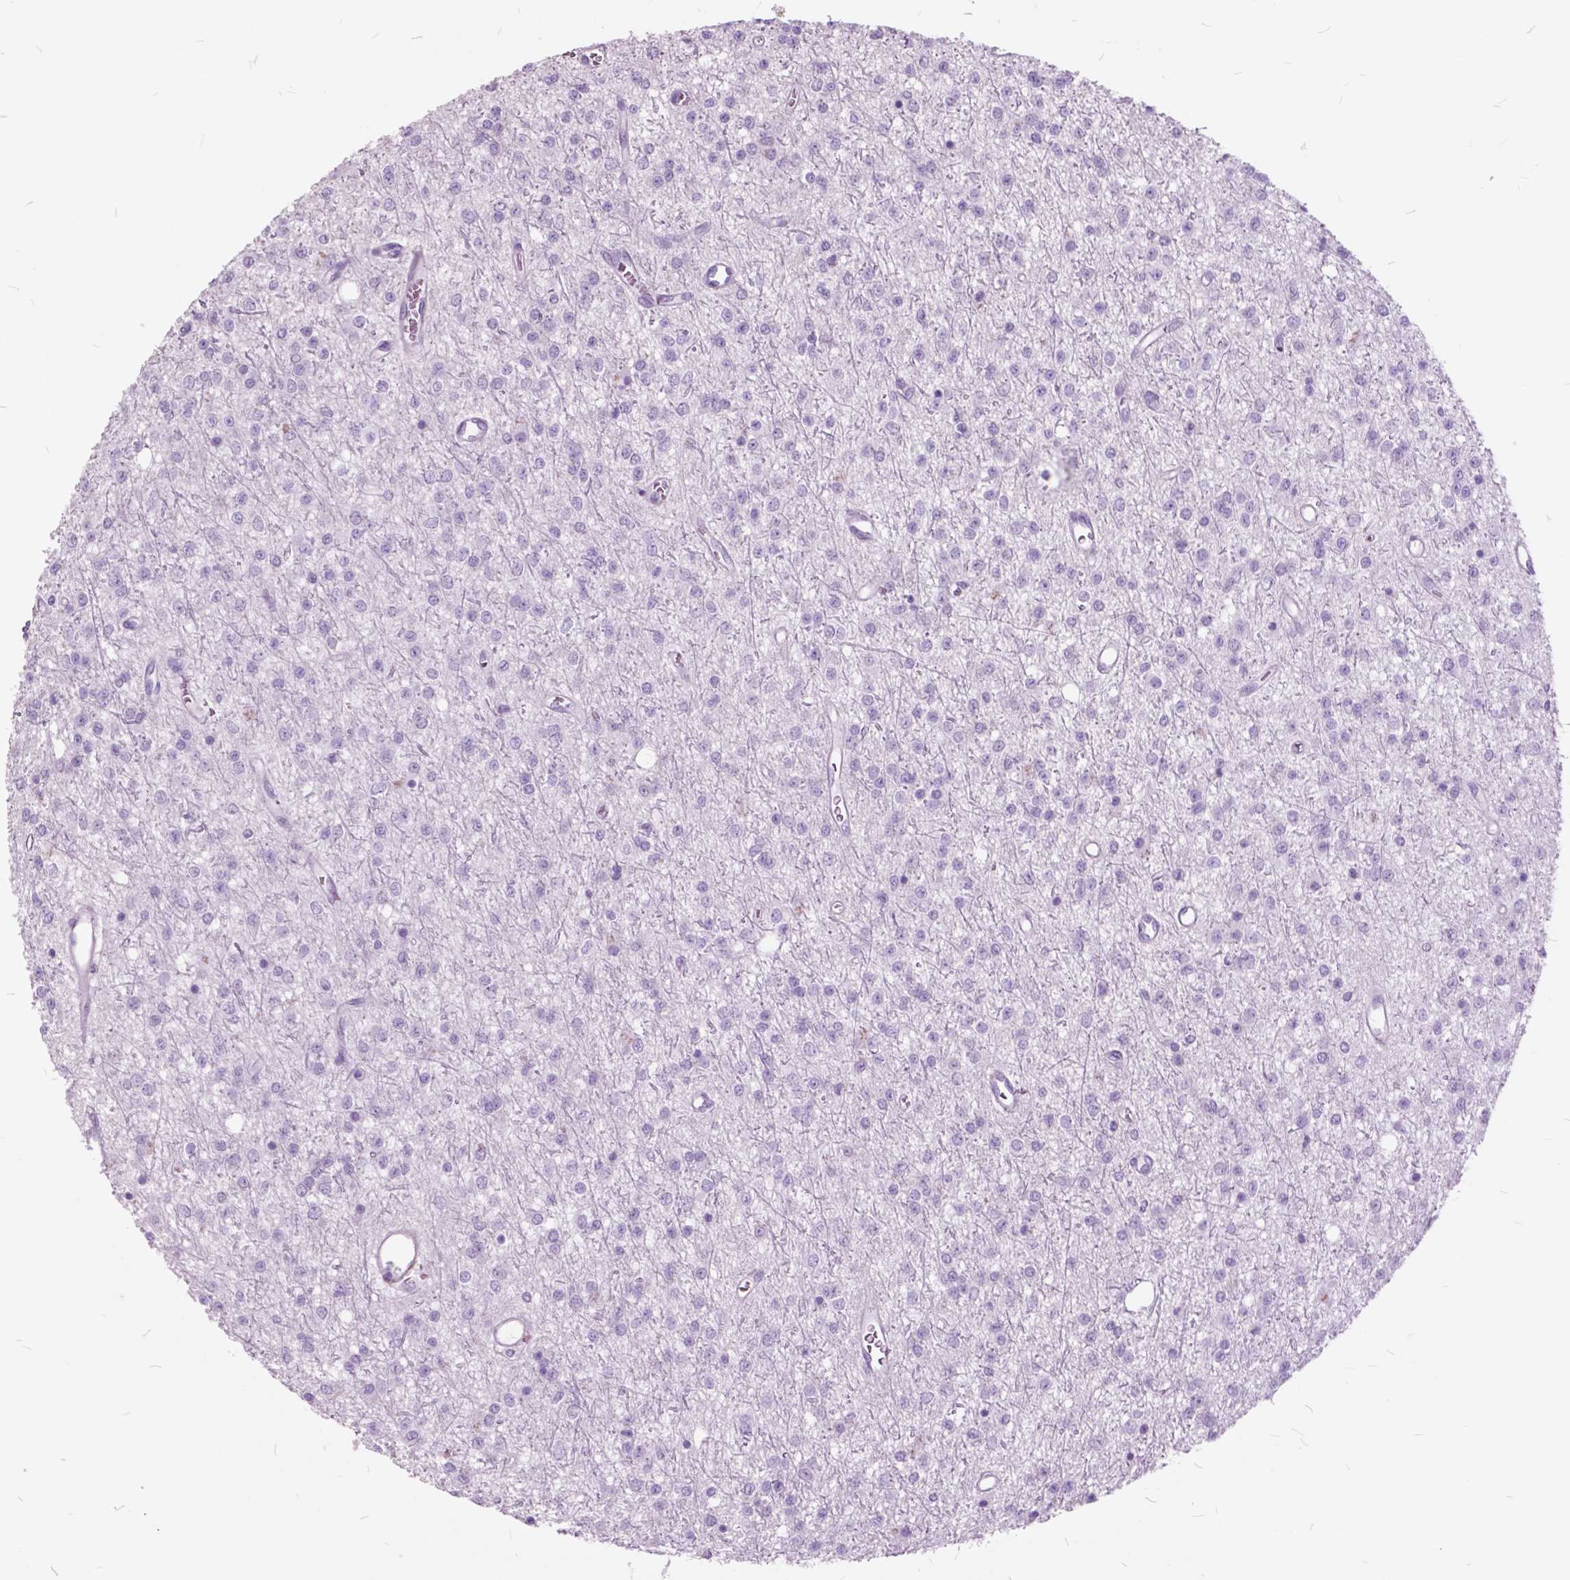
{"staining": {"intensity": "negative", "quantity": "none", "location": "none"}, "tissue": "glioma", "cell_type": "Tumor cells", "image_type": "cancer", "snomed": [{"axis": "morphology", "description": "Glioma, malignant, Low grade"}, {"axis": "topography", "description": "Brain"}], "caption": "An IHC micrograph of glioma is shown. There is no staining in tumor cells of glioma.", "gene": "GDF9", "patient": {"sex": "female", "age": 45}}